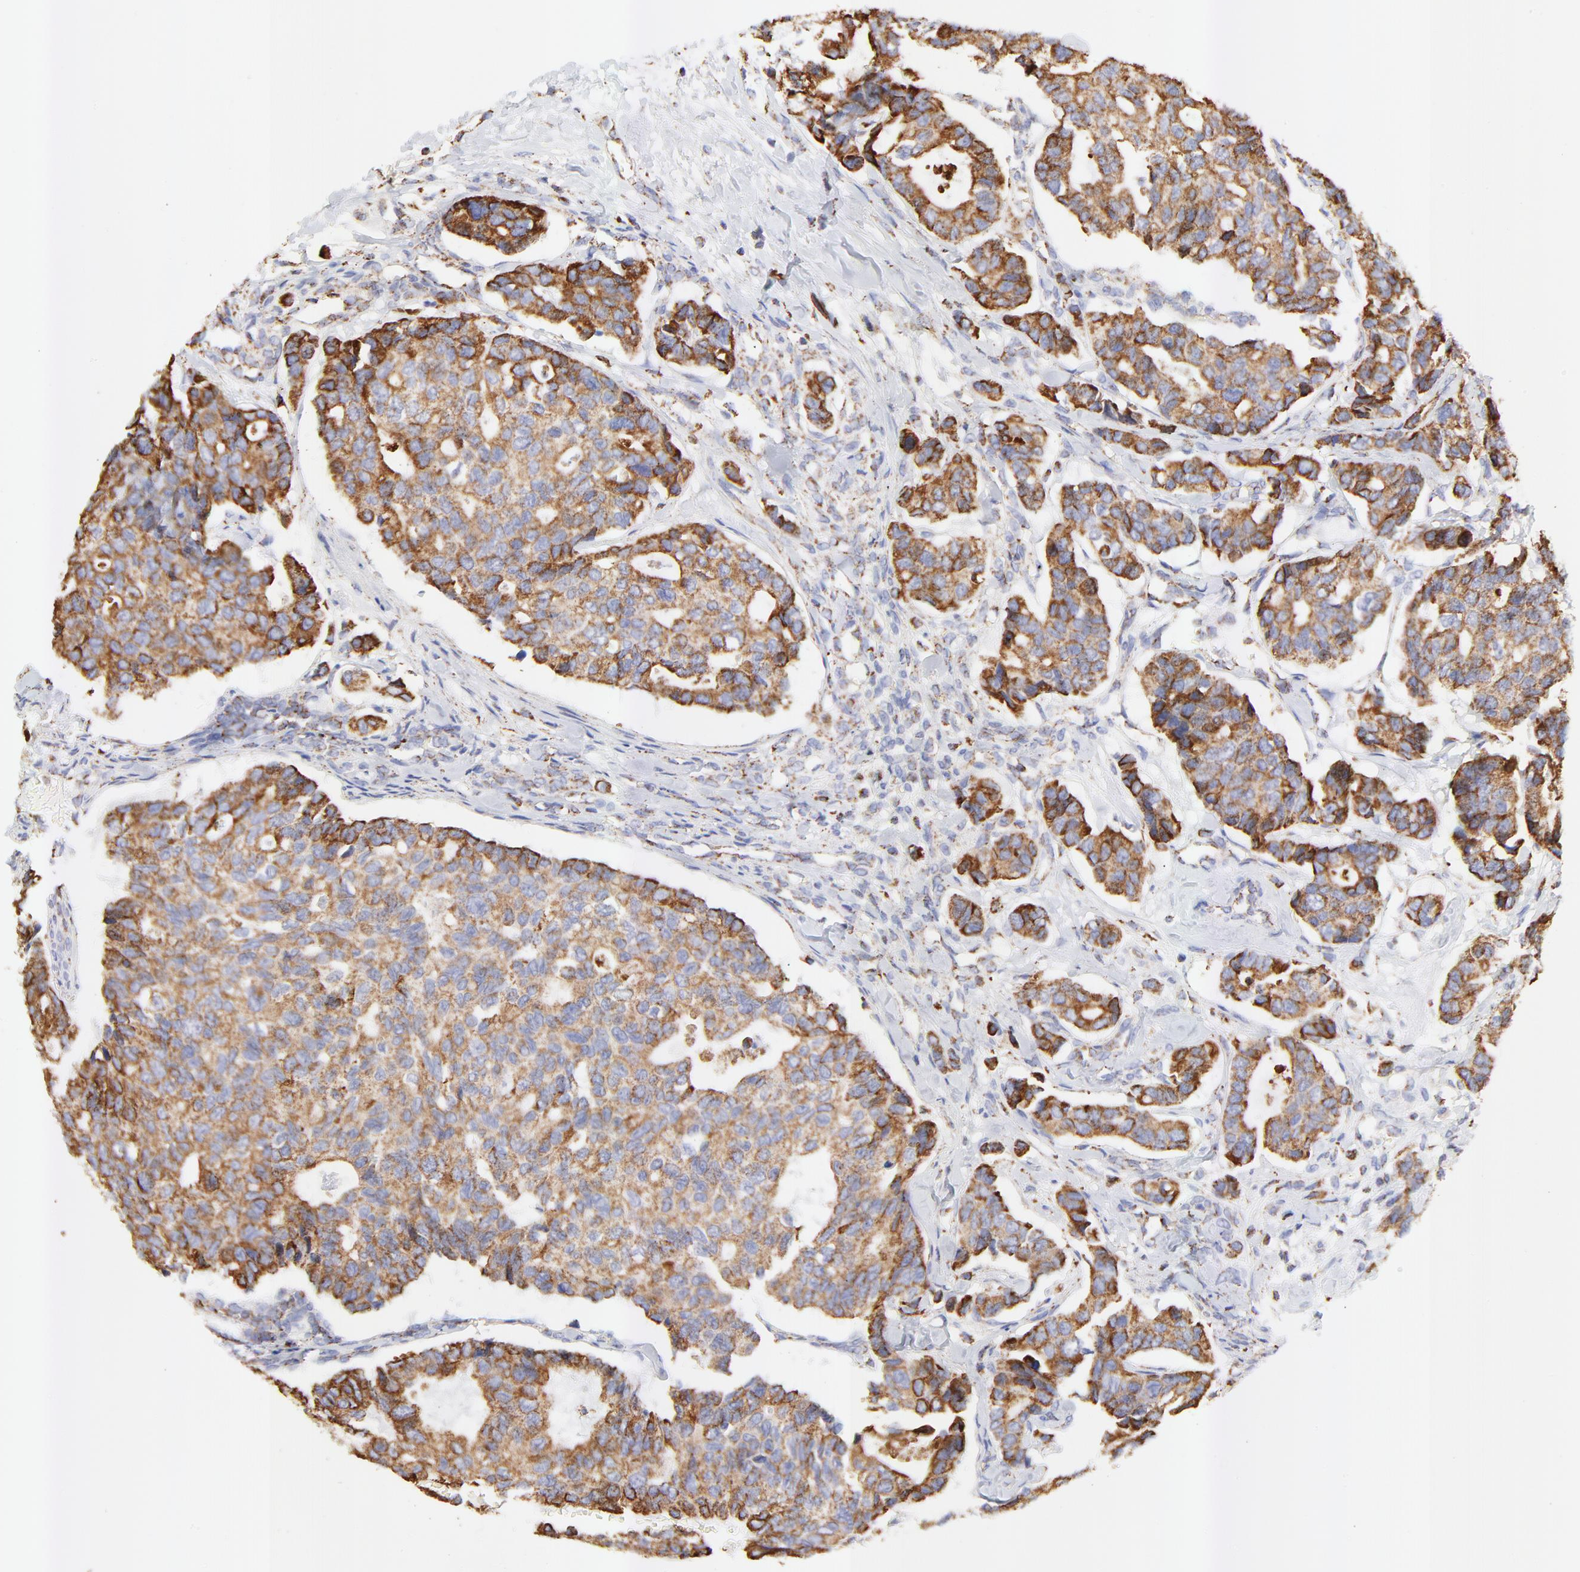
{"staining": {"intensity": "strong", "quantity": ">75%", "location": "cytoplasmic/membranous"}, "tissue": "breast cancer", "cell_type": "Tumor cells", "image_type": "cancer", "snomed": [{"axis": "morphology", "description": "Duct carcinoma"}, {"axis": "topography", "description": "Breast"}], "caption": "The immunohistochemical stain labels strong cytoplasmic/membranous expression in tumor cells of infiltrating ductal carcinoma (breast) tissue.", "gene": "COX4I1", "patient": {"sex": "female", "age": 69}}